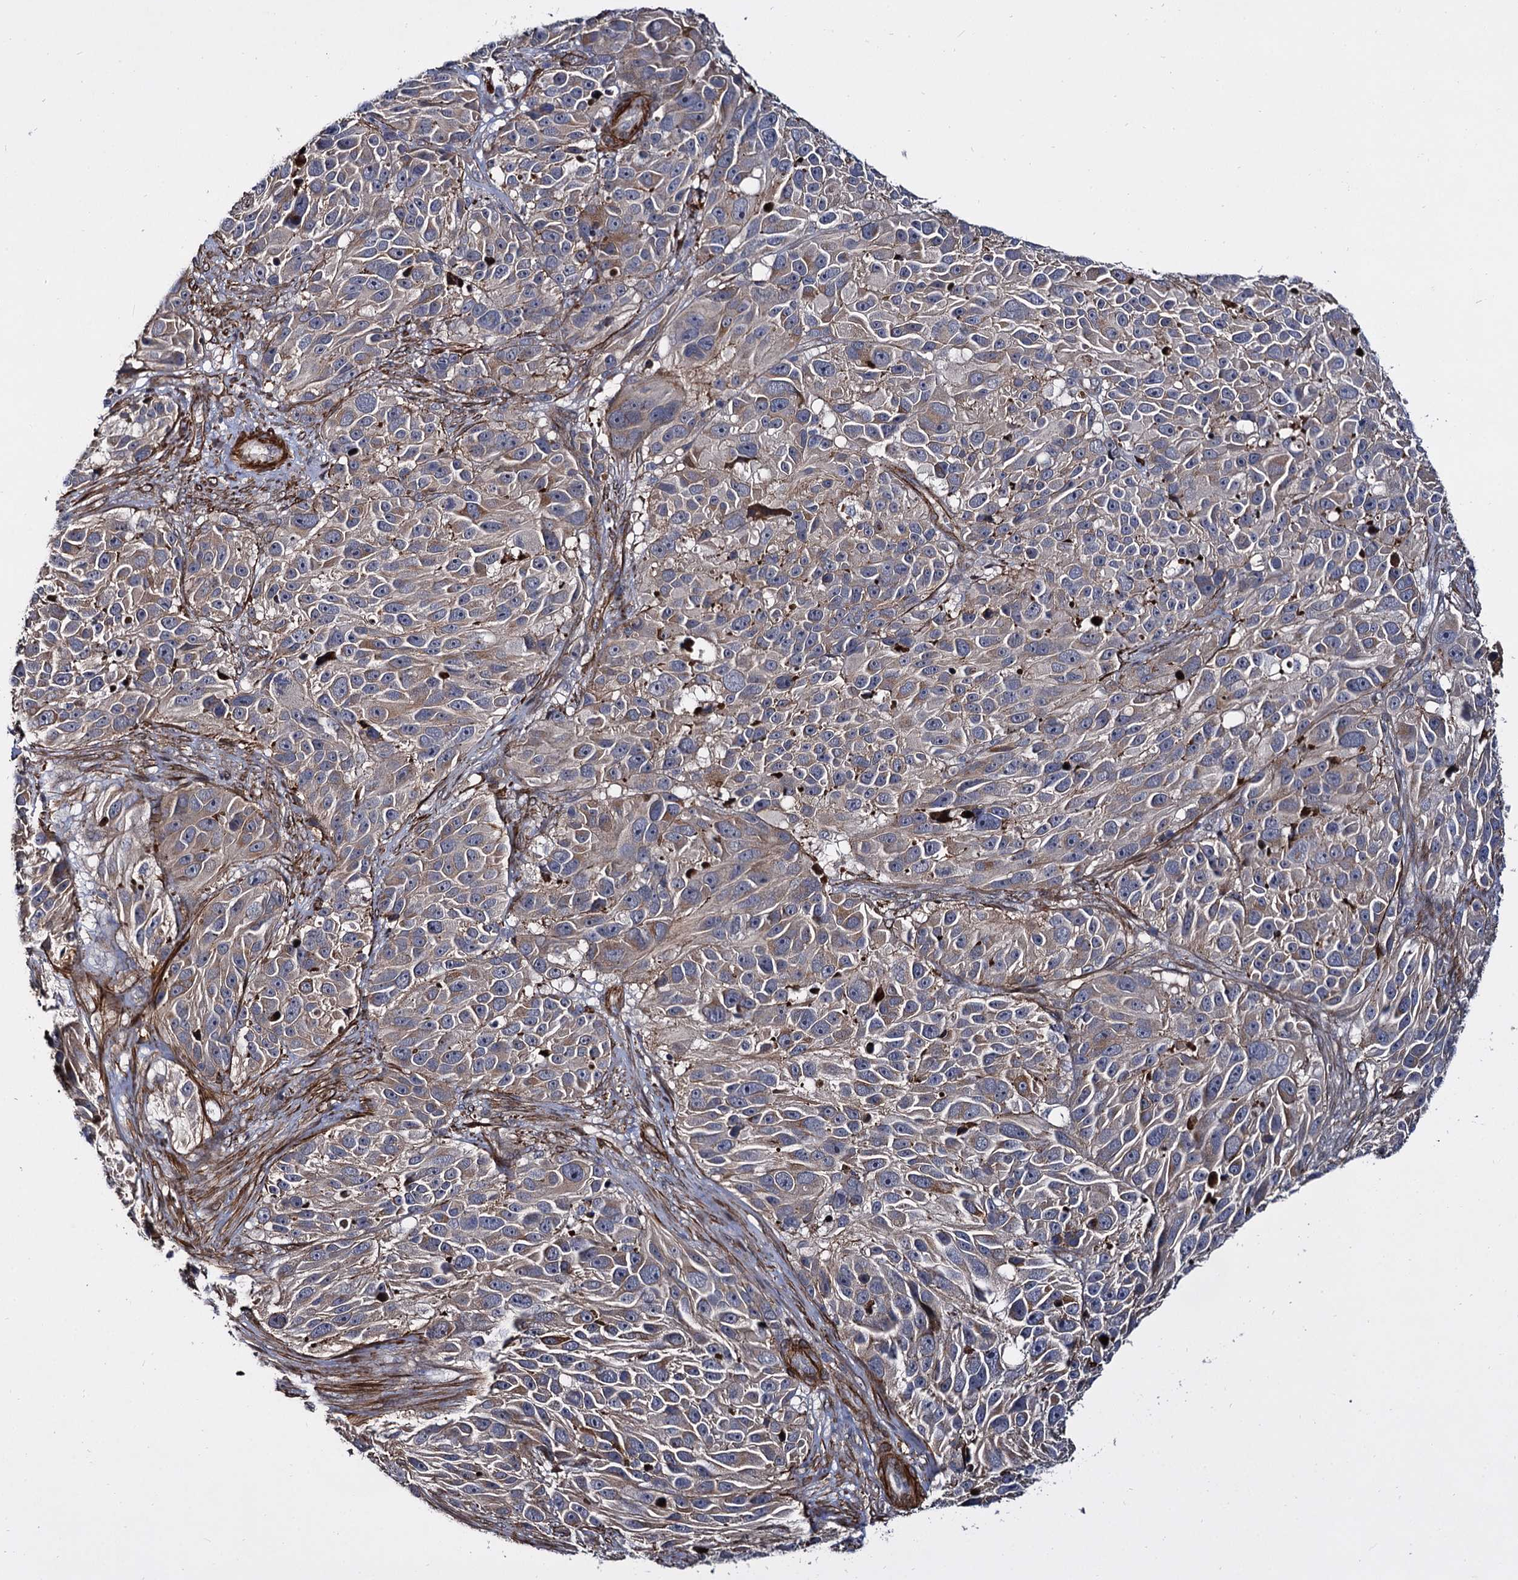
{"staining": {"intensity": "weak", "quantity": "25%-75%", "location": "cytoplasmic/membranous"}, "tissue": "melanoma", "cell_type": "Tumor cells", "image_type": "cancer", "snomed": [{"axis": "morphology", "description": "Malignant melanoma, NOS"}, {"axis": "topography", "description": "Skin"}], "caption": "High-power microscopy captured an immunohistochemistry photomicrograph of malignant melanoma, revealing weak cytoplasmic/membranous positivity in approximately 25%-75% of tumor cells.", "gene": "ISM2", "patient": {"sex": "male", "age": 84}}